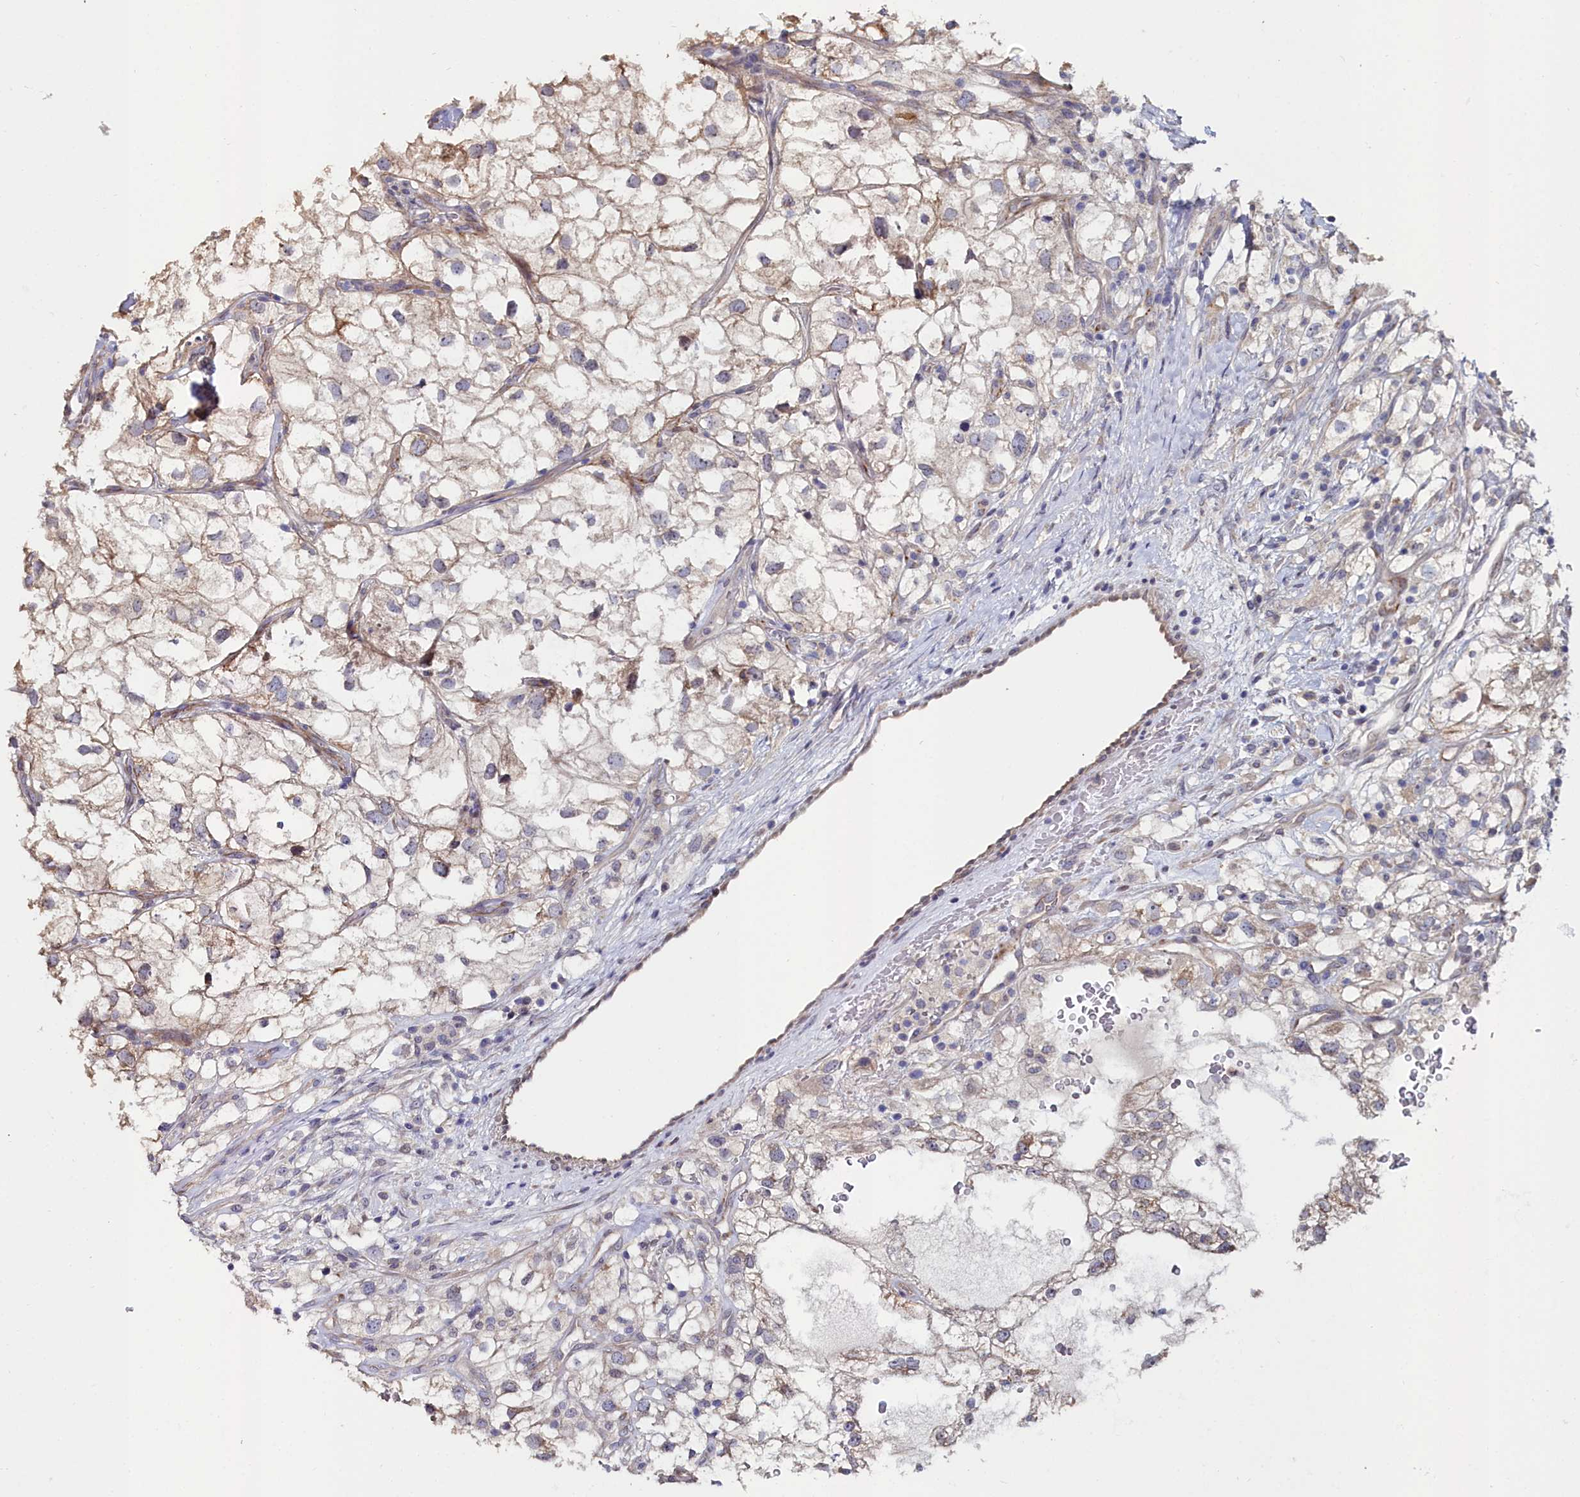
{"staining": {"intensity": "weak", "quantity": "<25%", "location": "cytoplasmic/membranous"}, "tissue": "renal cancer", "cell_type": "Tumor cells", "image_type": "cancer", "snomed": [{"axis": "morphology", "description": "Adenocarcinoma, NOS"}, {"axis": "topography", "description": "Kidney"}], "caption": "High magnification brightfield microscopy of renal adenocarcinoma stained with DAB (brown) and counterstained with hematoxylin (blue): tumor cells show no significant positivity. (DAB (3,3'-diaminobenzidine) IHC, high magnification).", "gene": "C4orf19", "patient": {"sex": "male", "age": 59}}